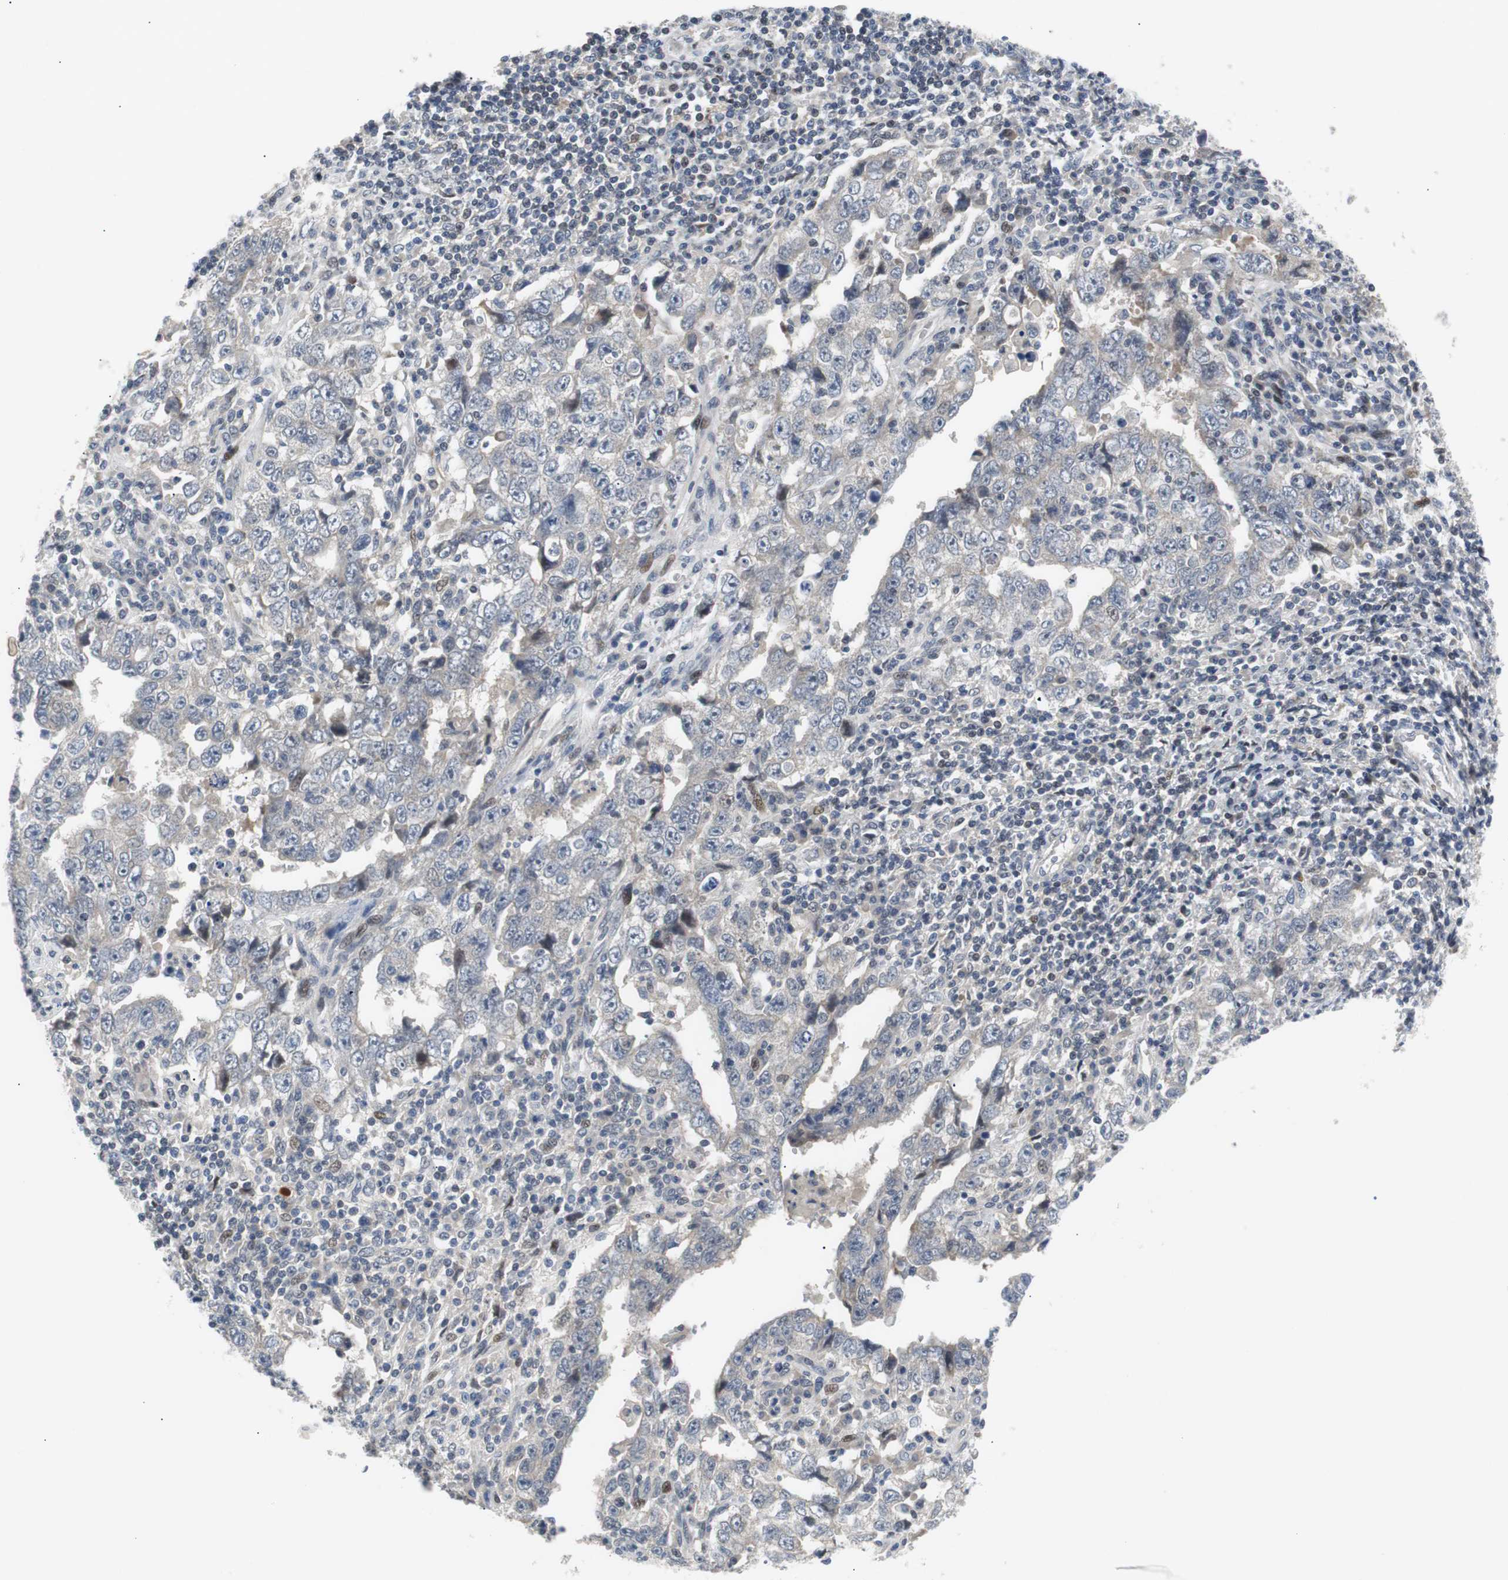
{"staining": {"intensity": "negative", "quantity": "none", "location": "none"}, "tissue": "testis cancer", "cell_type": "Tumor cells", "image_type": "cancer", "snomed": [{"axis": "morphology", "description": "Carcinoma, Embryonal, NOS"}, {"axis": "topography", "description": "Testis"}], "caption": "Embryonal carcinoma (testis) was stained to show a protein in brown. There is no significant positivity in tumor cells.", "gene": "MAP2K4", "patient": {"sex": "male", "age": 26}}